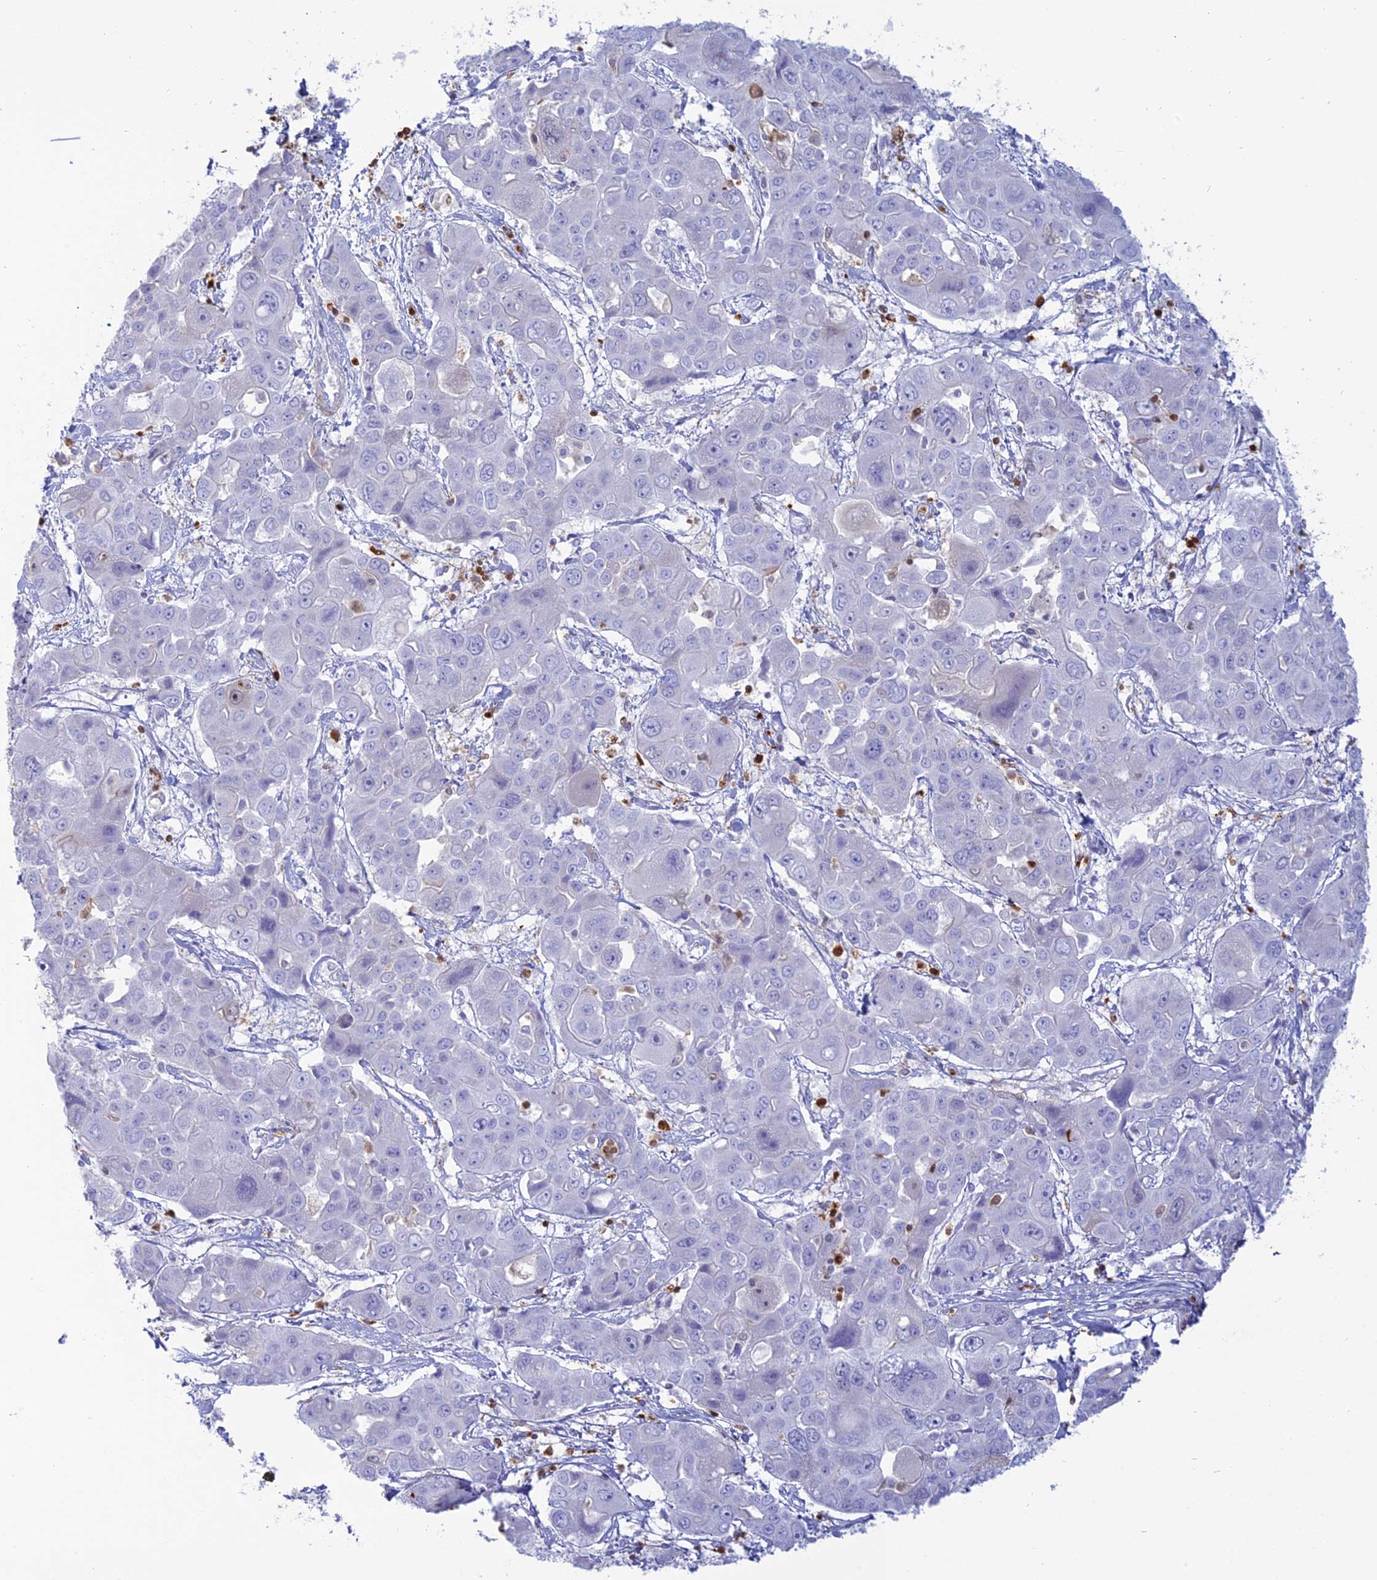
{"staining": {"intensity": "negative", "quantity": "none", "location": "none"}, "tissue": "liver cancer", "cell_type": "Tumor cells", "image_type": "cancer", "snomed": [{"axis": "morphology", "description": "Cholangiocarcinoma"}, {"axis": "topography", "description": "Liver"}], "caption": "Tumor cells show no significant expression in liver cancer.", "gene": "PGBD4", "patient": {"sex": "male", "age": 67}}